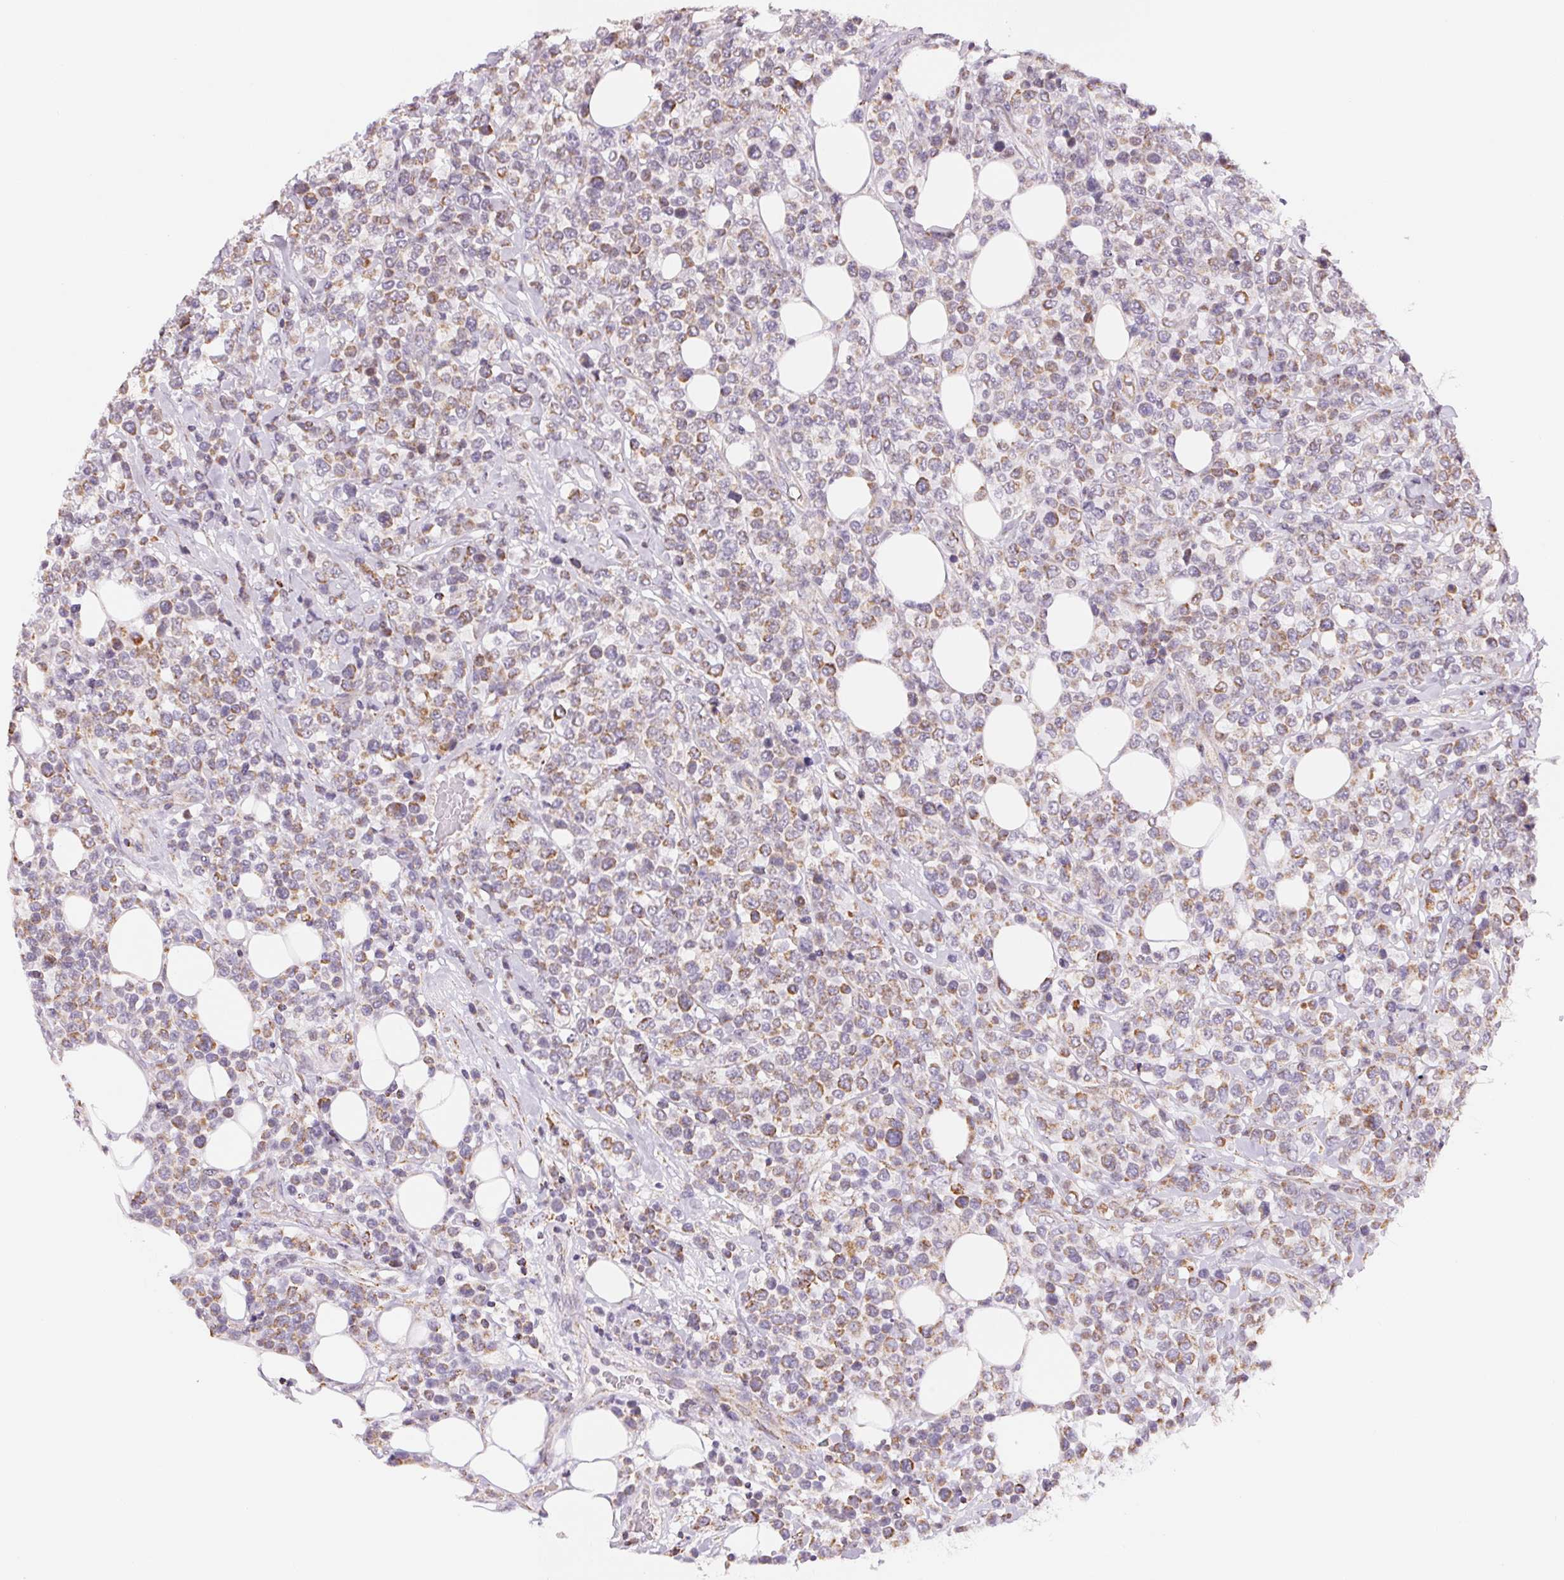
{"staining": {"intensity": "weak", "quantity": "25%-75%", "location": "cytoplasmic/membranous"}, "tissue": "lymphoma", "cell_type": "Tumor cells", "image_type": "cancer", "snomed": [{"axis": "morphology", "description": "Malignant lymphoma, non-Hodgkin's type, High grade"}, {"axis": "topography", "description": "Soft tissue"}], "caption": "This is a photomicrograph of immunohistochemistry staining of lymphoma, which shows weak staining in the cytoplasmic/membranous of tumor cells.", "gene": "GIPC2", "patient": {"sex": "female", "age": 56}}